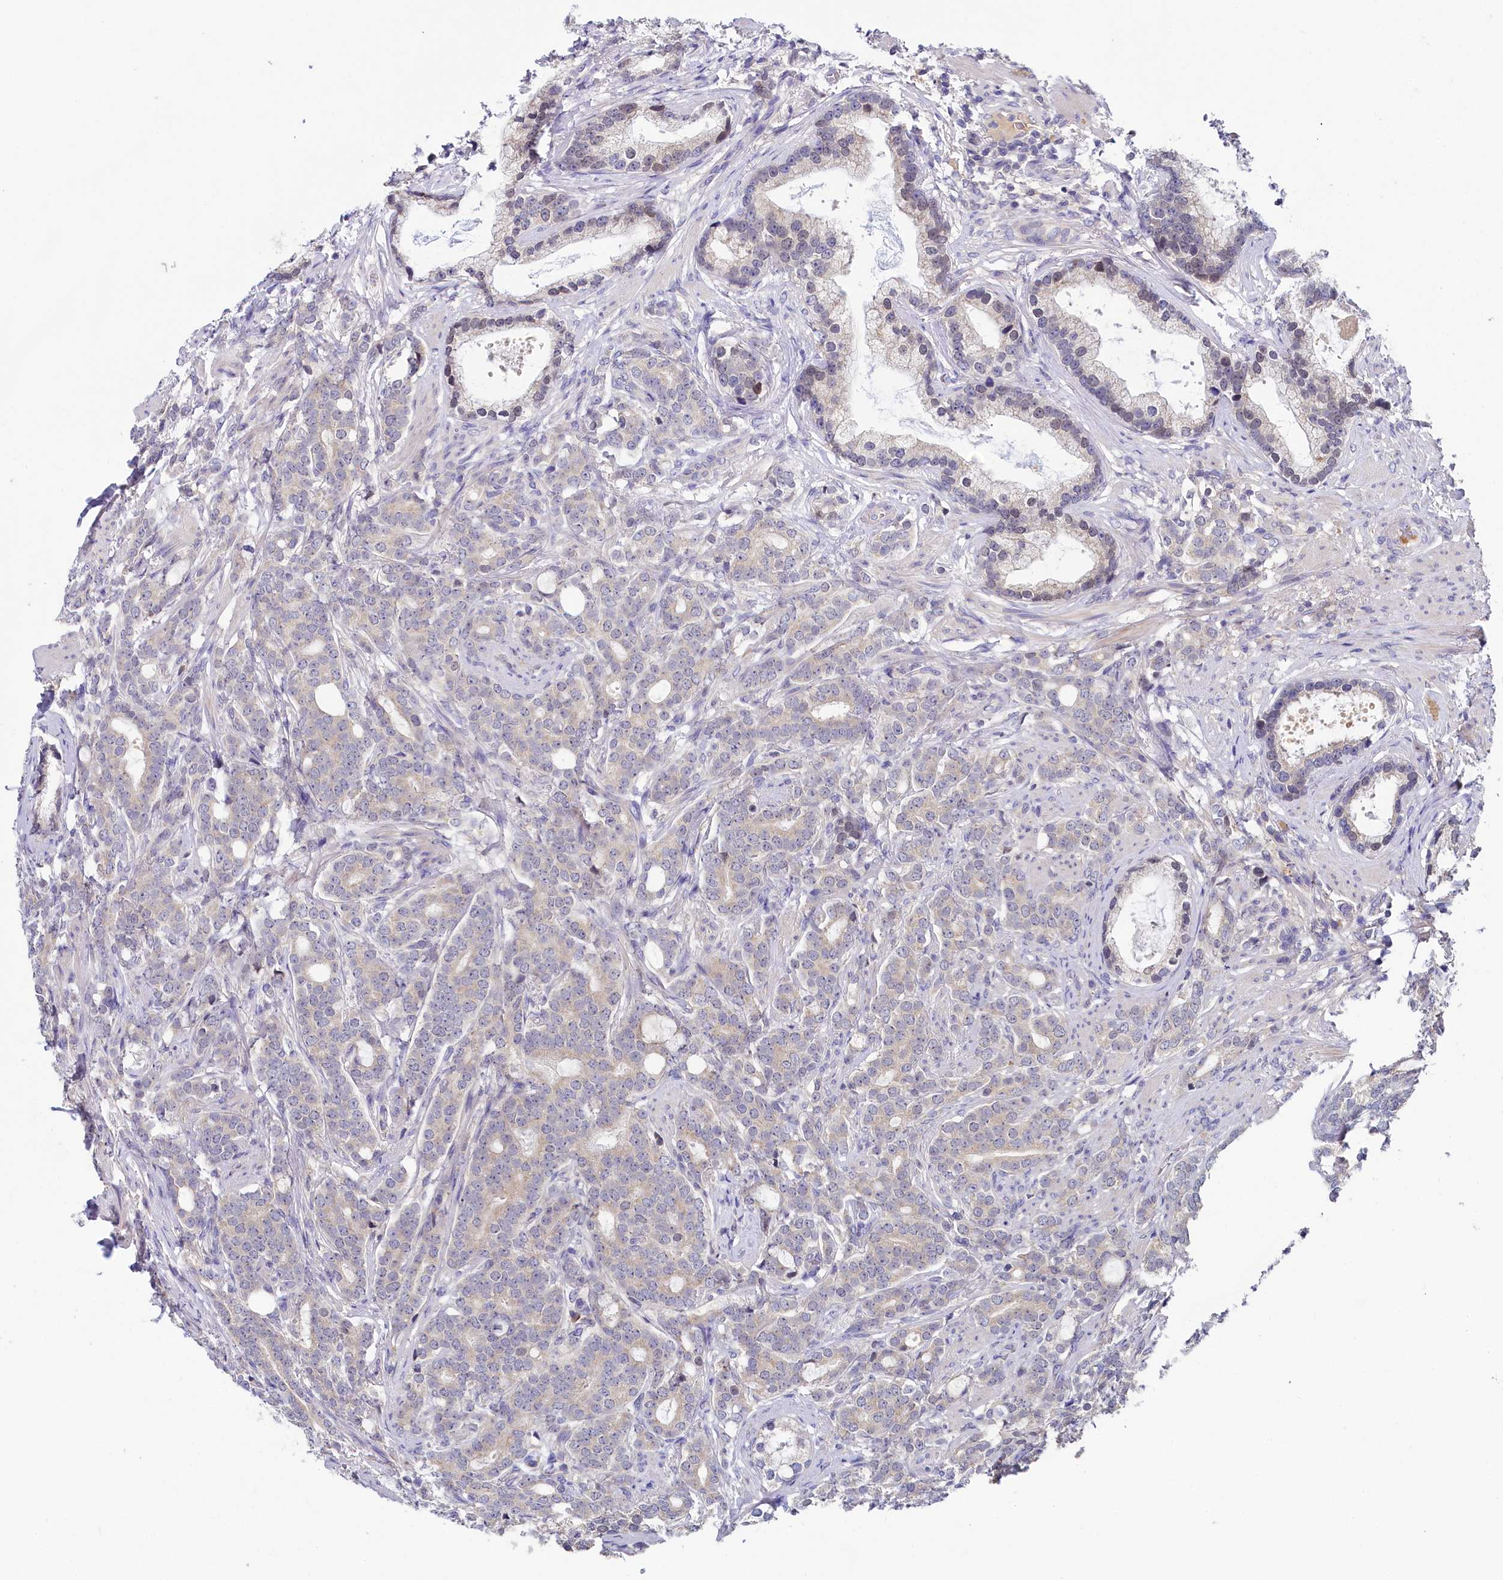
{"staining": {"intensity": "weak", "quantity": "<25%", "location": "cytoplasmic/membranous"}, "tissue": "prostate cancer", "cell_type": "Tumor cells", "image_type": "cancer", "snomed": [{"axis": "morphology", "description": "Adenocarcinoma, Low grade"}, {"axis": "topography", "description": "Prostate"}], "caption": "Prostate cancer stained for a protein using IHC displays no staining tumor cells.", "gene": "SPINK9", "patient": {"sex": "male", "age": 71}}